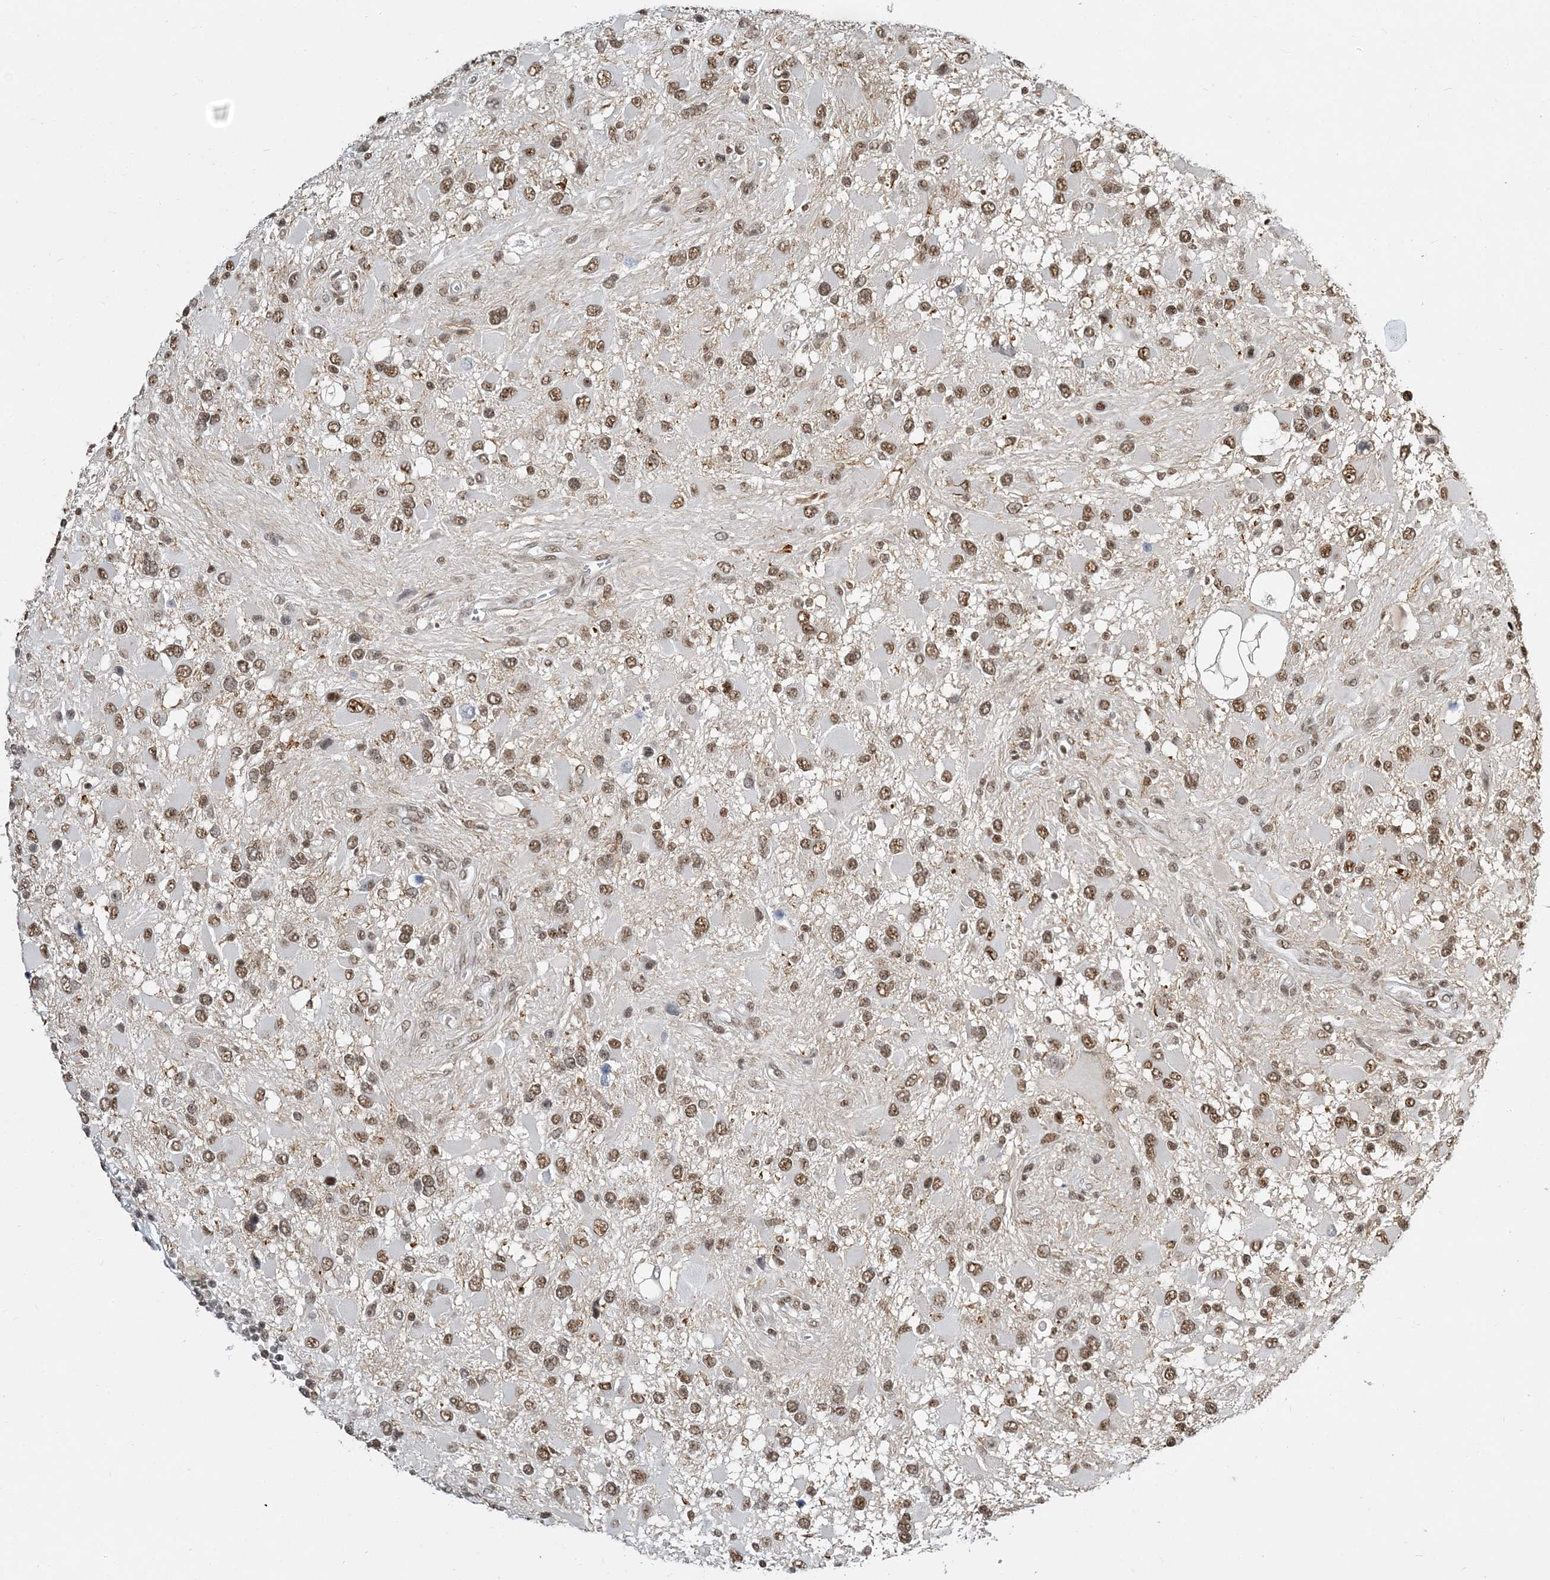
{"staining": {"intensity": "moderate", "quantity": ">75%", "location": "nuclear"}, "tissue": "glioma", "cell_type": "Tumor cells", "image_type": "cancer", "snomed": [{"axis": "morphology", "description": "Glioma, malignant, High grade"}, {"axis": "topography", "description": "Brain"}], "caption": "Protein analysis of high-grade glioma (malignant) tissue exhibits moderate nuclear expression in about >75% of tumor cells. The staining was performed using DAB, with brown indicating positive protein expression. Nuclei are stained blue with hematoxylin.", "gene": "PLRG1", "patient": {"sex": "male", "age": 53}}